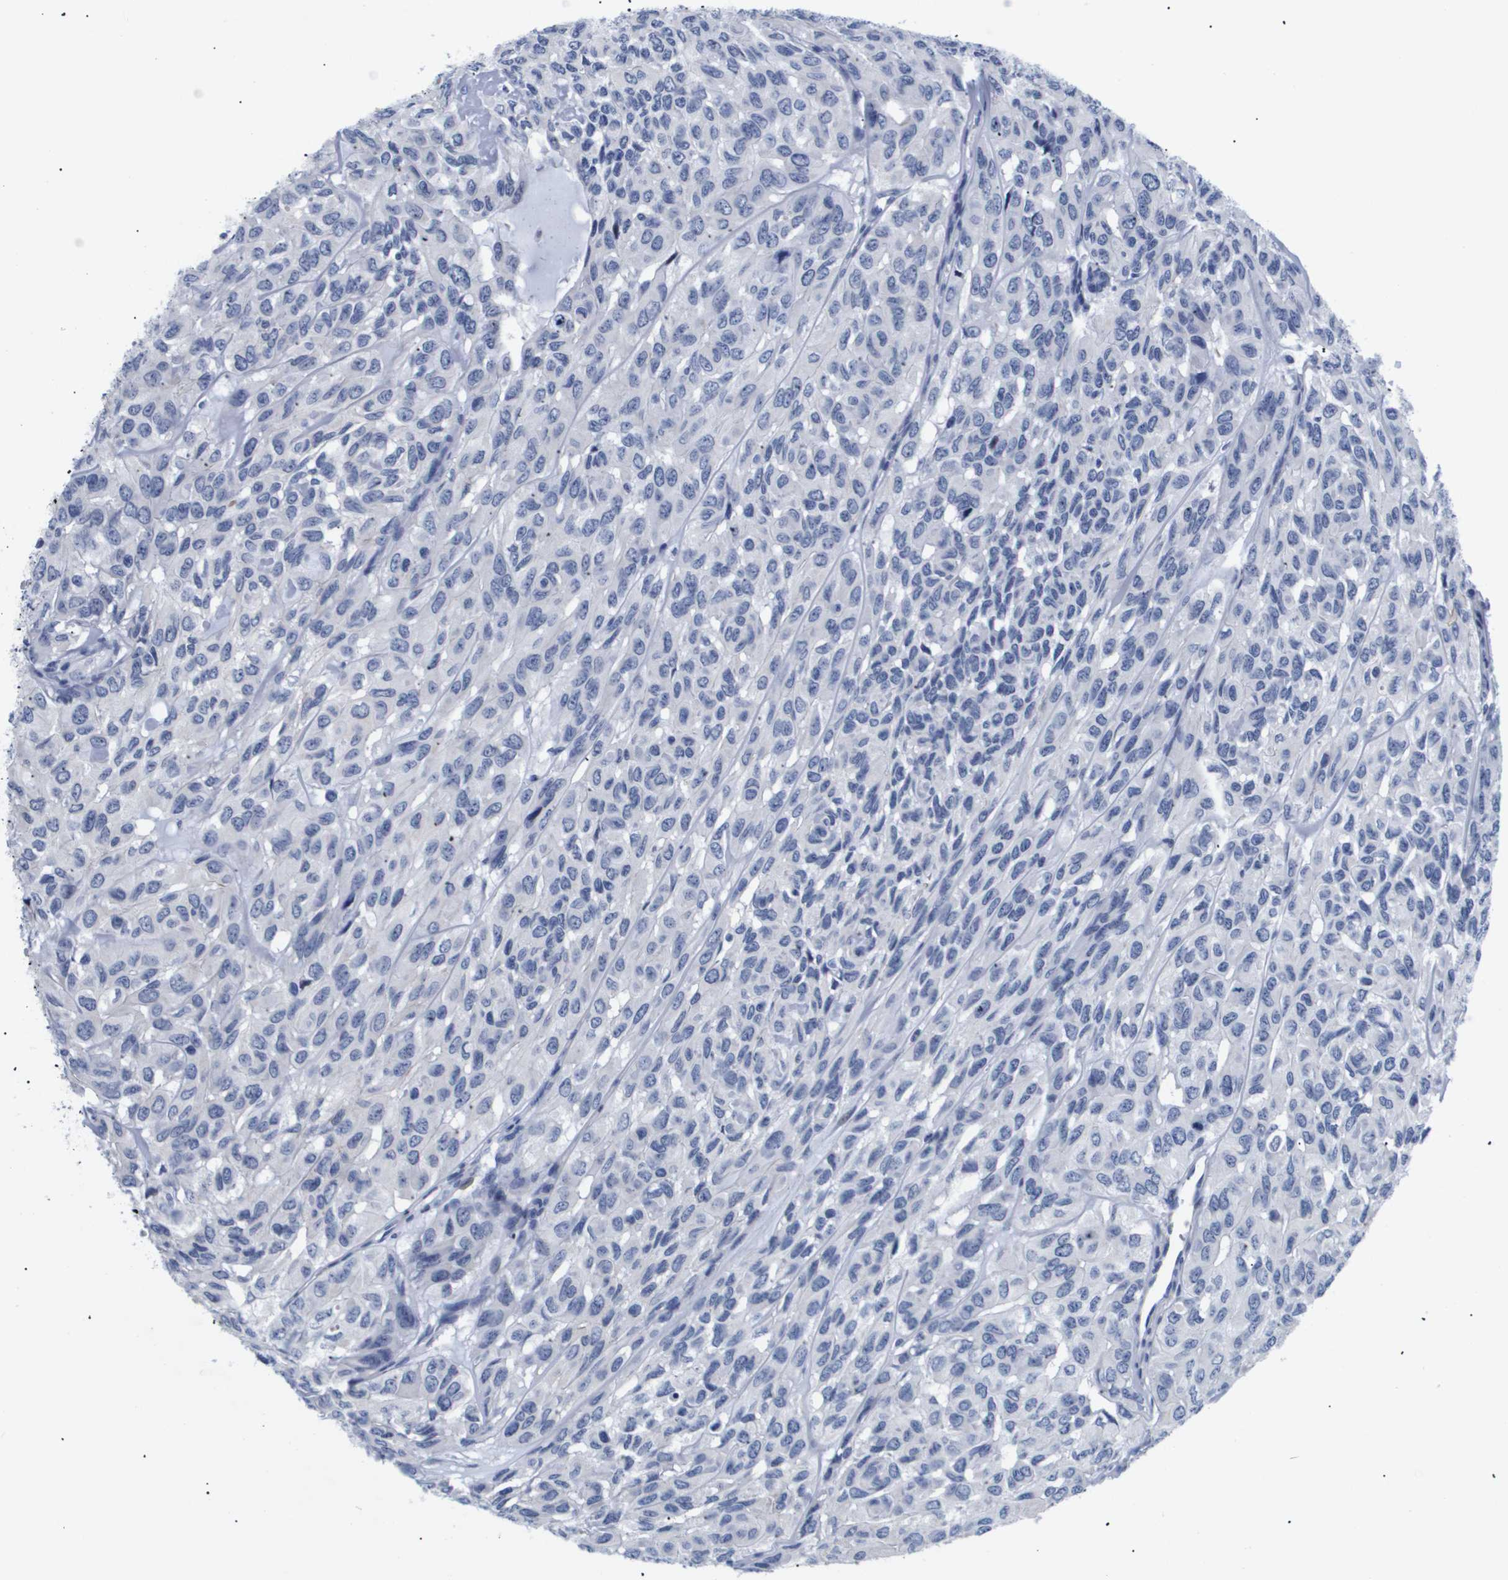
{"staining": {"intensity": "negative", "quantity": "none", "location": "none"}, "tissue": "head and neck cancer", "cell_type": "Tumor cells", "image_type": "cancer", "snomed": [{"axis": "morphology", "description": "Adenocarcinoma, NOS"}, {"axis": "topography", "description": "Salivary gland, NOS"}, {"axis": "topography", "description": "Head-Neck"}], "caption": "Histopathology image shows no significant protein staining in tumor cells of head and neck cancer.", "gene": "SHD", "patient": {"sex": "female", "age": 76}}